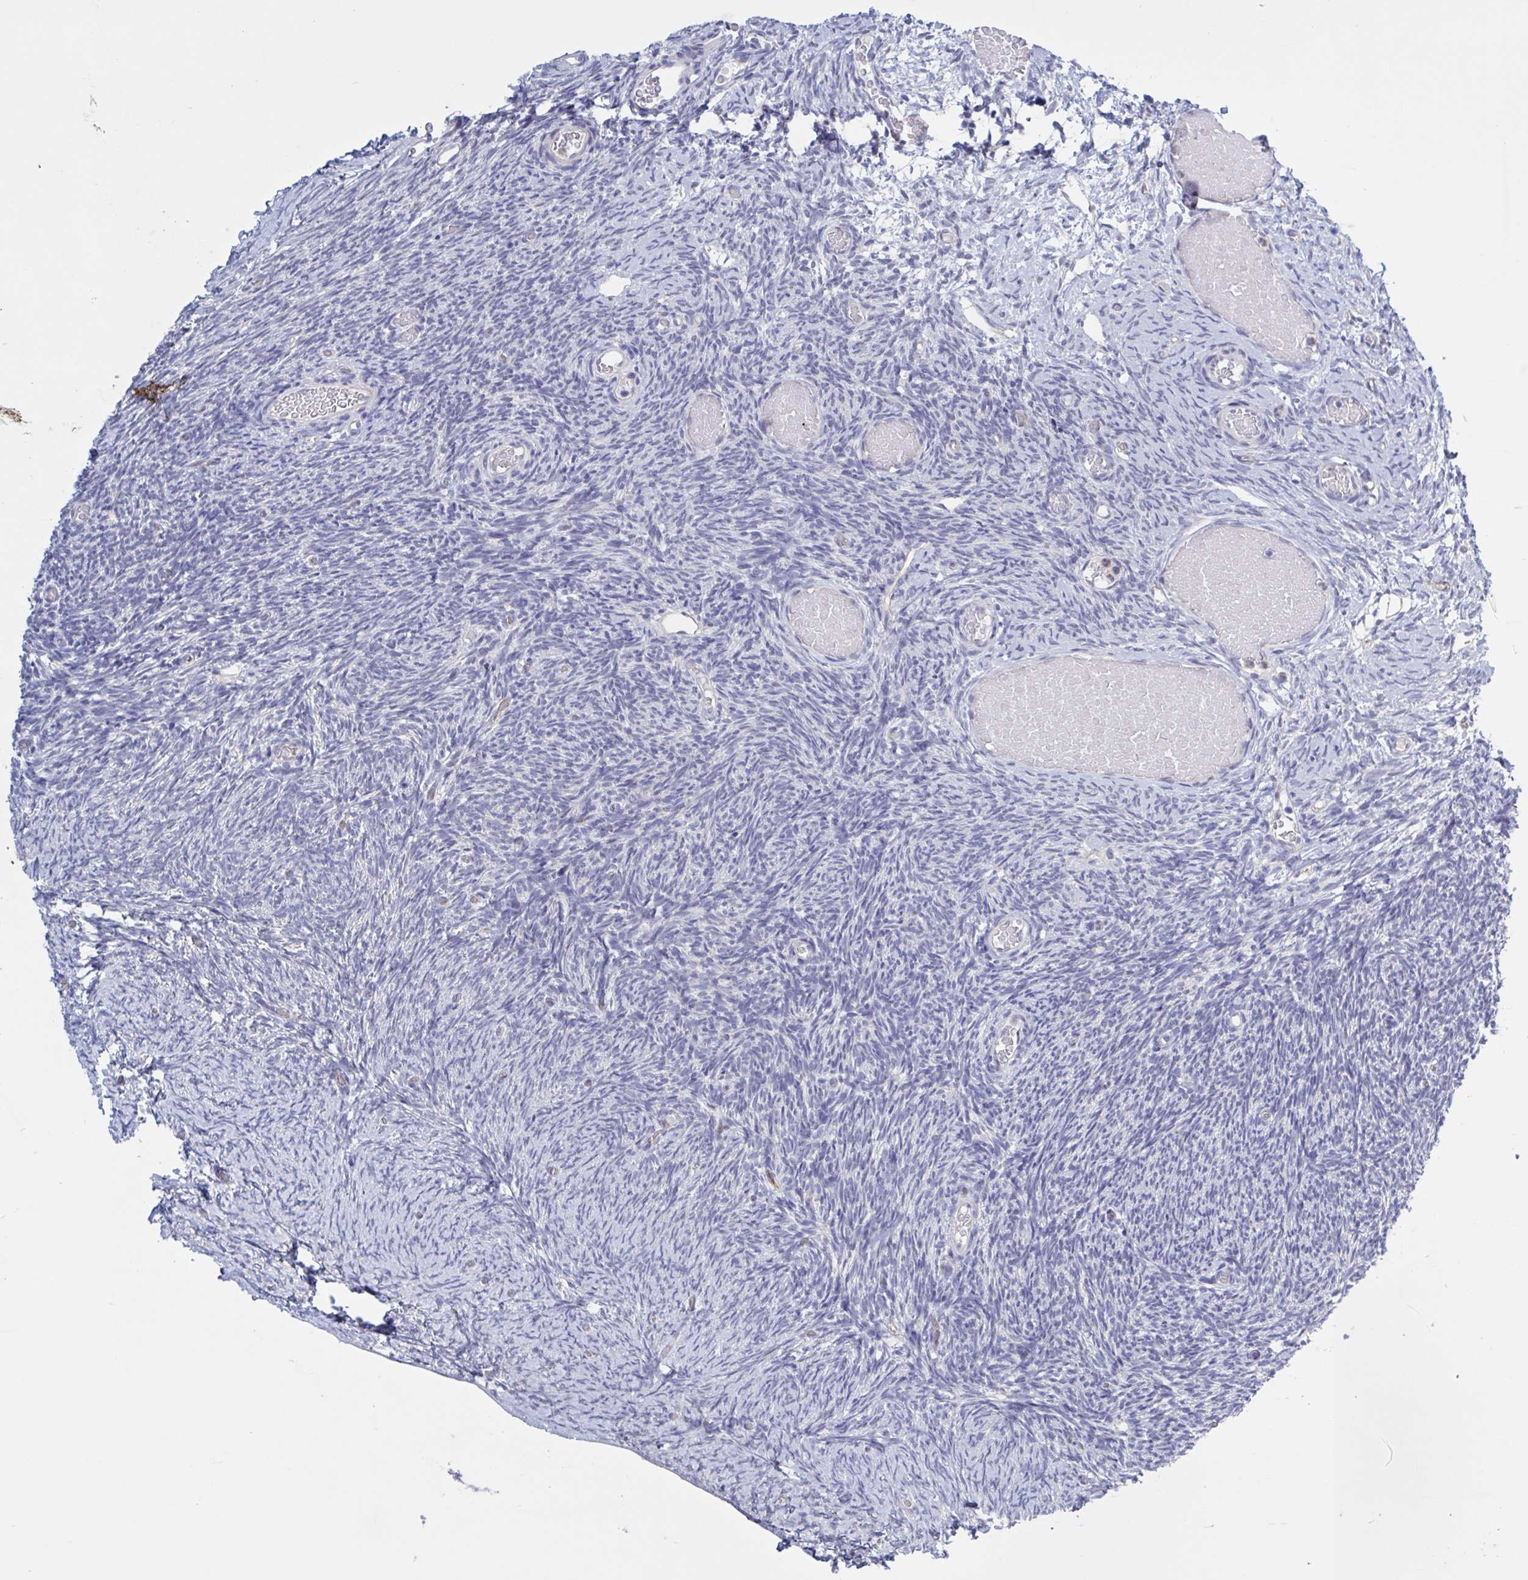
{"staining": {"intensity": "negative", "quantity": "none", "location": "none"}, "tissue": "ovary", "cell_type": "Ovarian stroma cells", "image_type": "normal", "snomed": [{"axis": "morphology", "description": "Normal tissue, NOS"}, {"axis": "topography", "description": "Ovary"}], "caption": "Immunohistochemical staining of unremarkable human ovary demonstrates no significant positivity in ovarian stroma cells. The staining is performed using DAB (3,3'-diaminobenzidine) brown chromogen with nuclei counter-stained in using hematoxylin.", "gene": "ST14", "patient": {"sex": "female", "age": 39}}